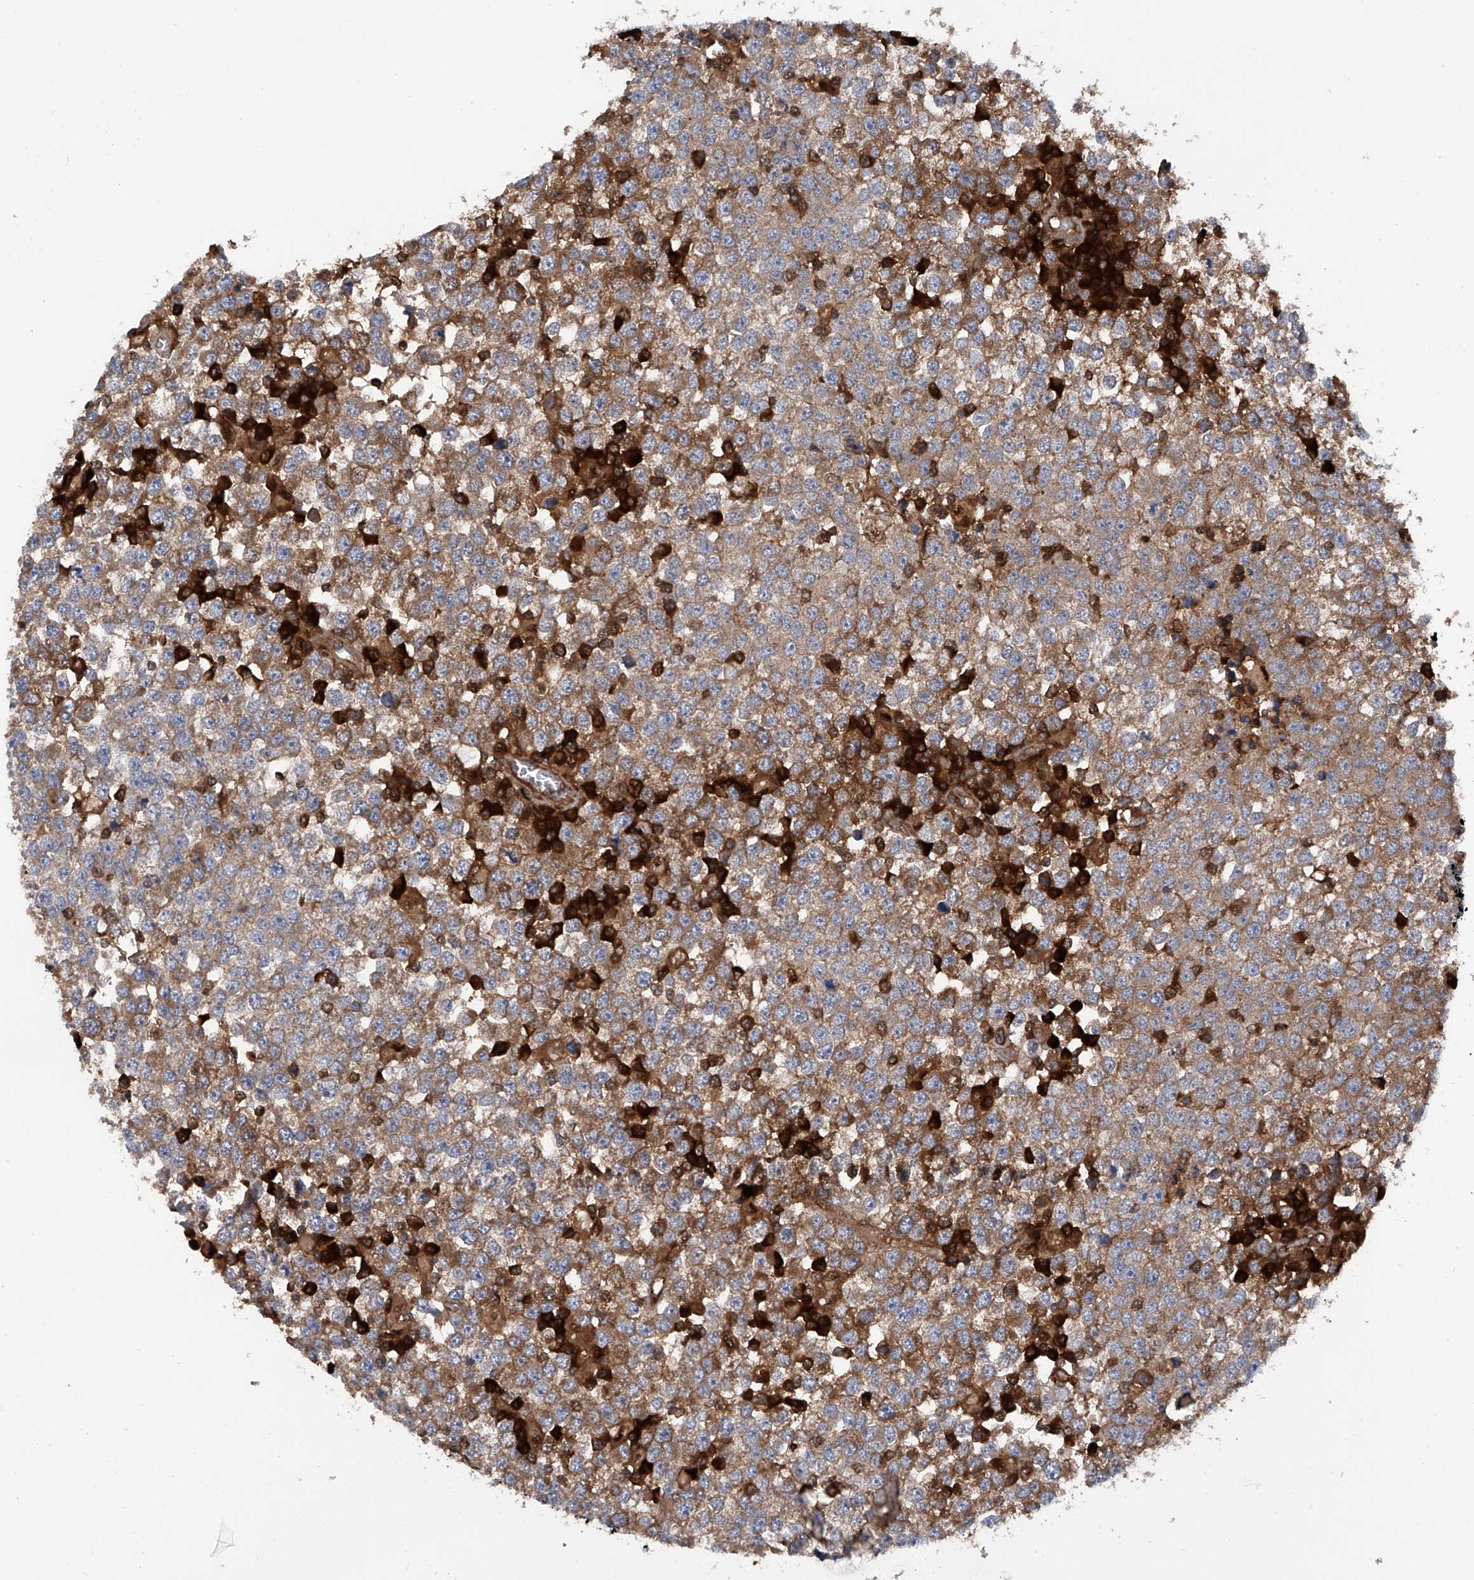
{"staining": {"intensity": "moderate", "quantity": ">75%", "location": "cytoplasmic/membranous"}, "tissue": "testis cancer", "cell_type": "Tumor cells", "image_type": "cancer", "snomed": [{"axis": "morphology", "description": "Seminoma, NOS"}, {"axis": "topography", "description": "Testis"}], "caption": "A brown stain labels moderate cytoplasmic/membranous expression of a protein in human testis cancer (seminoma) tumor cells. (DAB (3,3'-diaminobenzidine) IHC, brown staining for protein, blue staining for nuclei).", "gene": "ASCC3", "patient": {"sex": "male", "age": 65}}